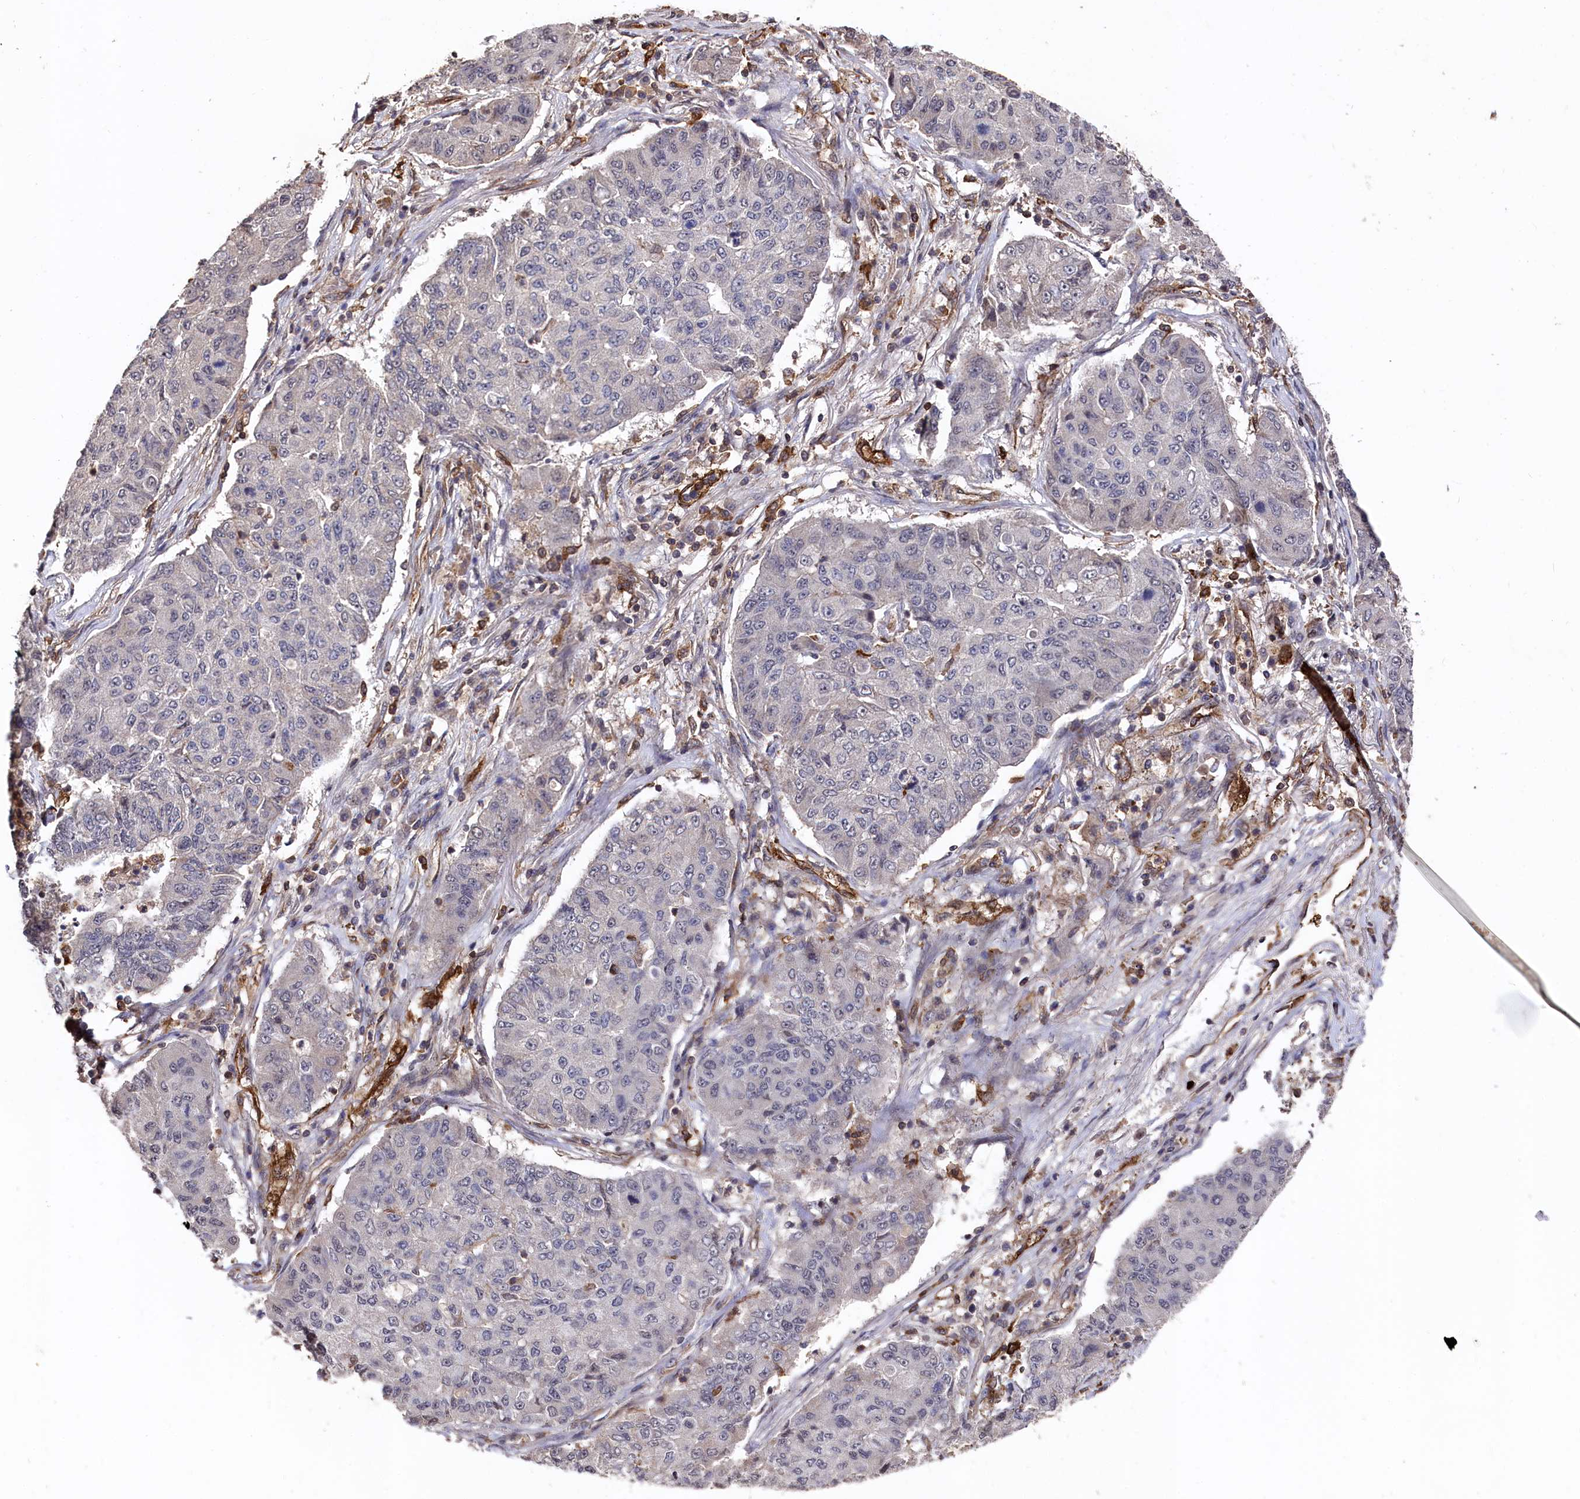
{"staining": {"intensity": "negative", "quantity": "none", "location": "none"}, "tissue": "lung cancer", "cell_type": "Tumor cells", "image_type": "cancer", "snomed": [{"axis": "morphology", "description": "Squamous cell carcinoma, NOS"}, {"axis": "topography", "description": "Lung"}], "caption": "Tumor cells are negative for brown protein staining in lung squamous cell carcinoma.", "gene": "PLEKHO2", "patient": {"sex": "male", "age": 74}}